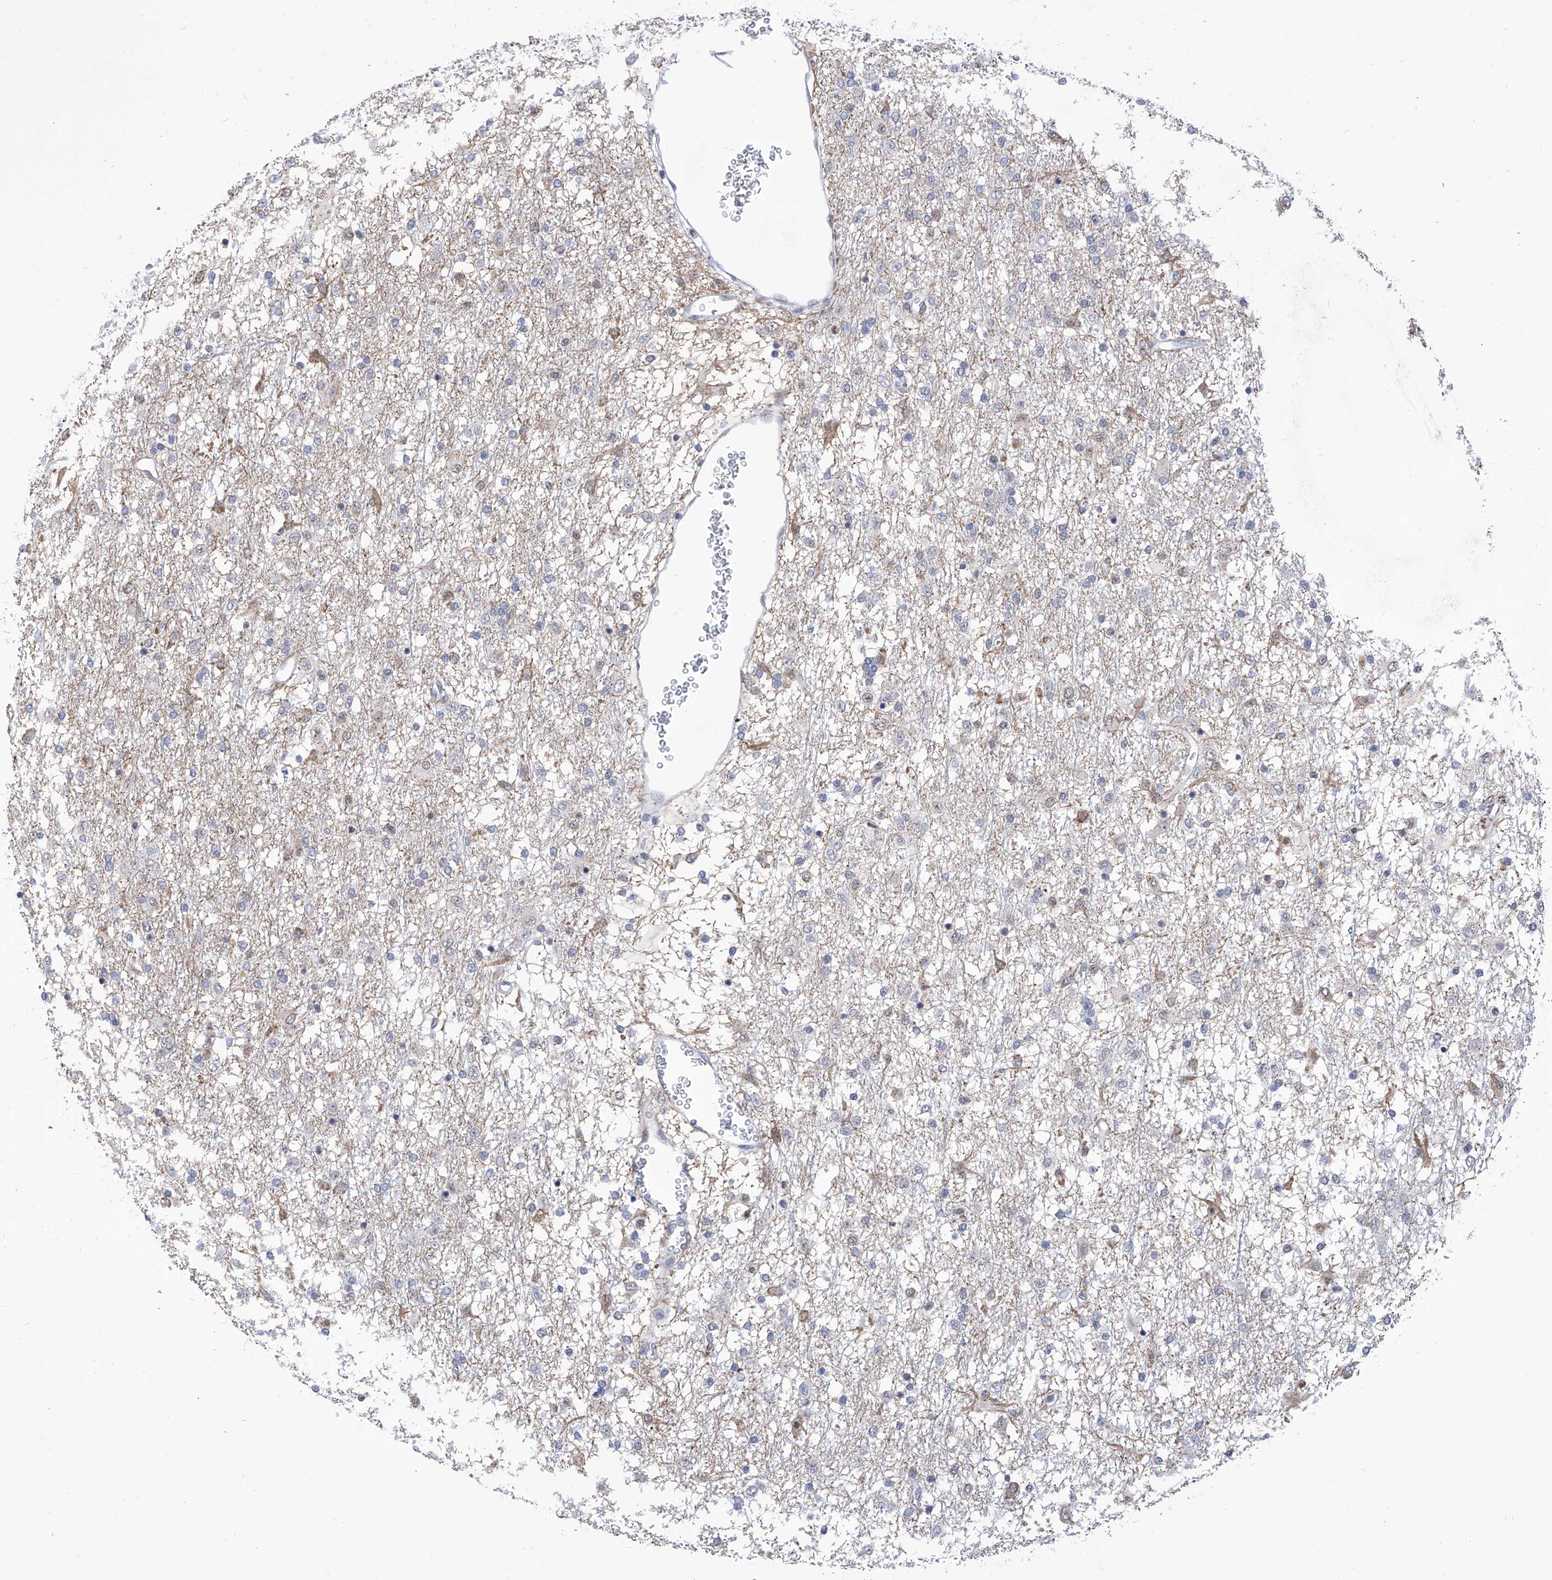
{"staining": {"intensity": "negative", "quantity": "none", "location": "none"}, "tissue": "glioma", "cell_type": "Tumor cells", "image_type": "cancer", "snomed": [{"axis": "morphology", "description": "Glioma, malignant, Low grade"}, {"axis": "topography", "description": "Brain"}], "caption": "Histopathology image shows no significant protein staining in tumor cells of low-grade glioma (malignant).", "gene": "SART1", "patient": {"sex": "male", "age": 65}}